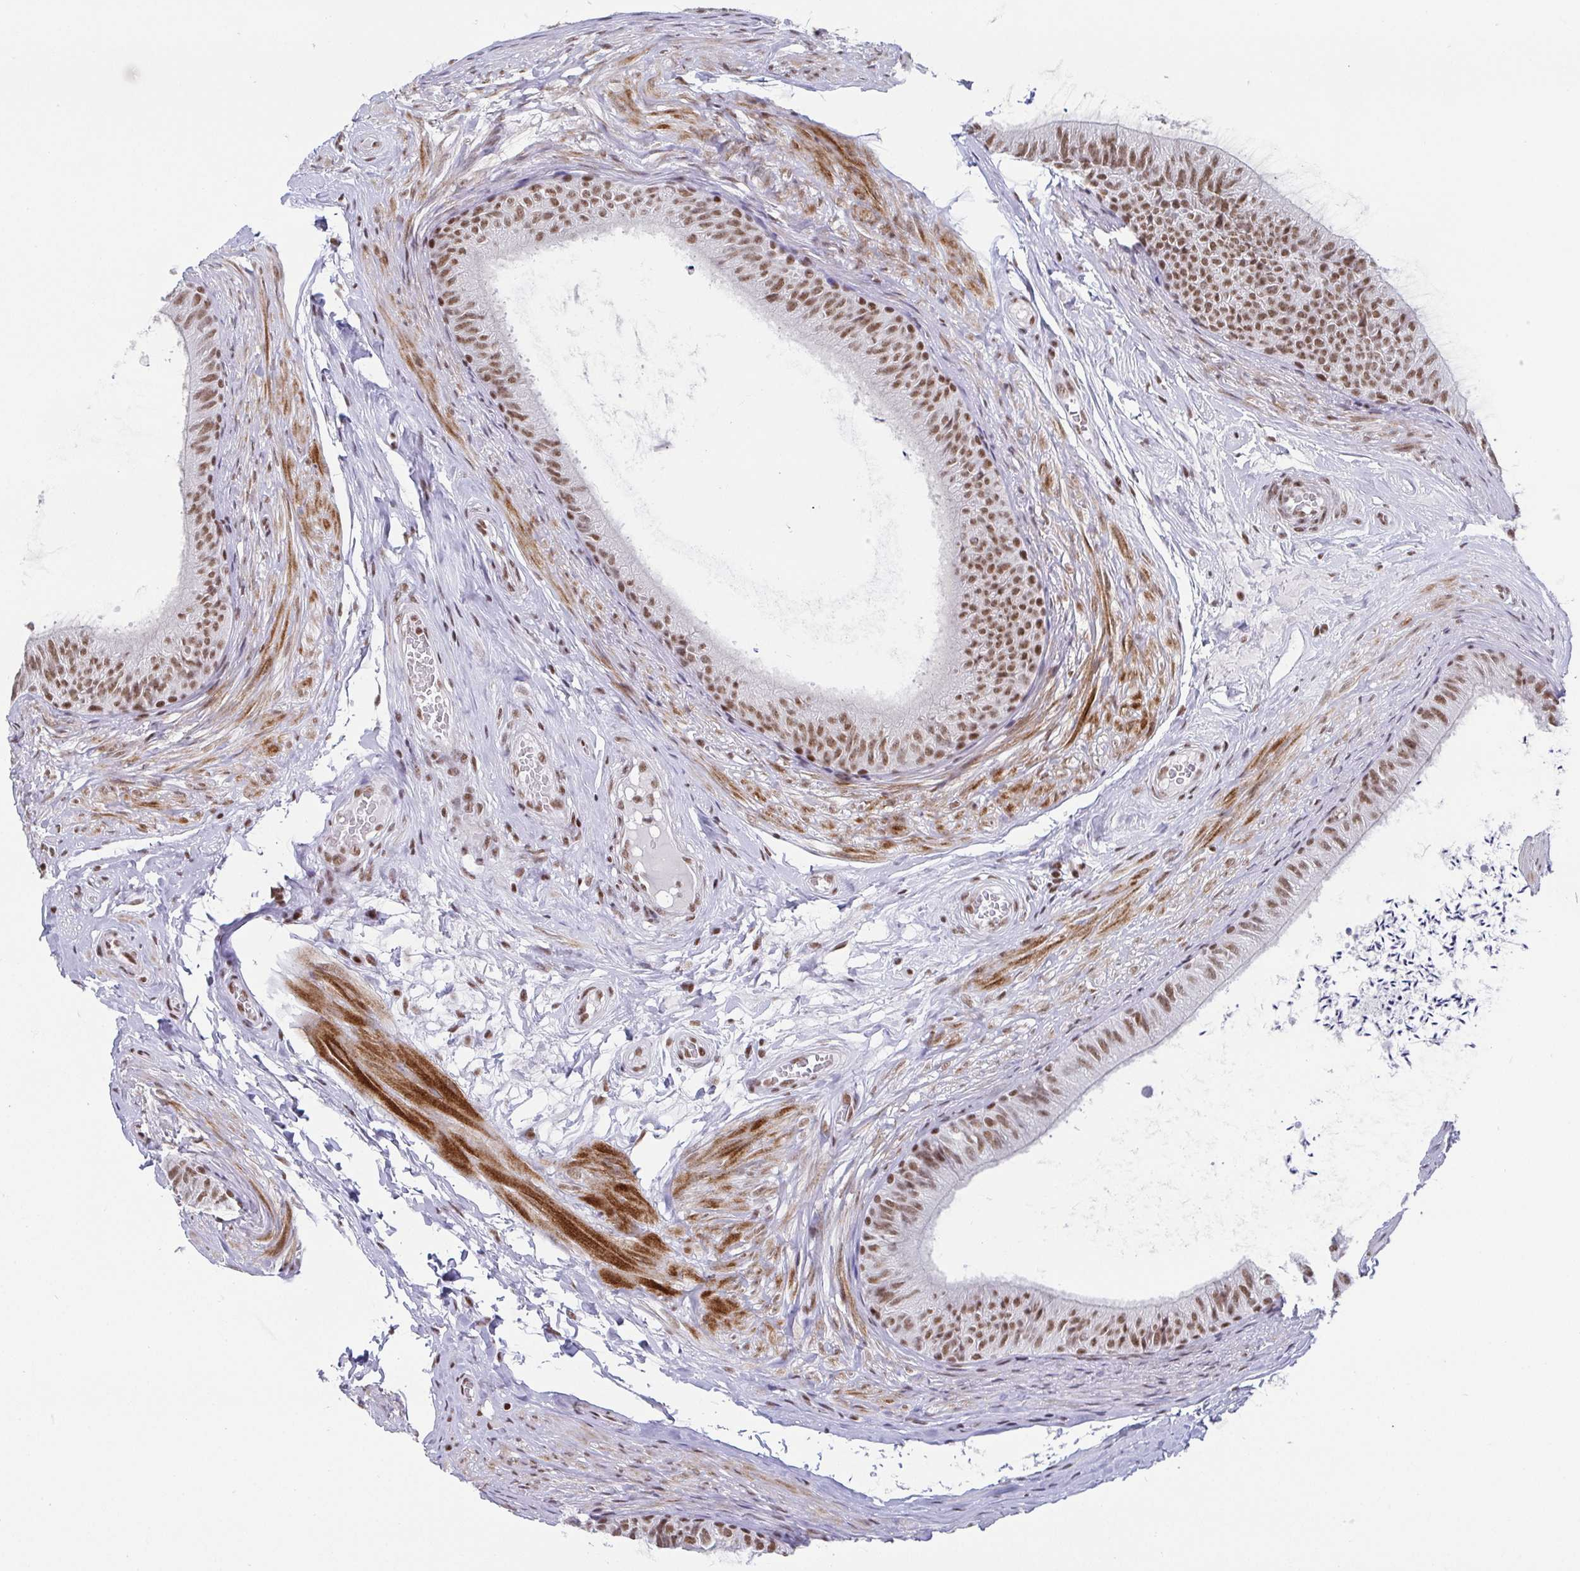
{"staining": {"intensity": "moderate", "quantity": ">75%", "location": "nuclear"}, "tissue": "epididymis", "cell_type": "Glandular cells", "image_type": "normal", "snomed": [{"axis": "morphology", "description": "Normal tissue, NOS"}, {"axis": "topography", "description": "Epididymis, spermatic cord, NOS"}, {"axis": "topography", "description": "Epididymis"}, {"axis": "topography", "description": "Peripheral nerve tissue"}], "caption": "Moderate nuclear protein positivity is identified in about >75% of glandular cells in epididymis.", "gene": "CTCF", "patient": {"sex": "male", "age": 29}}